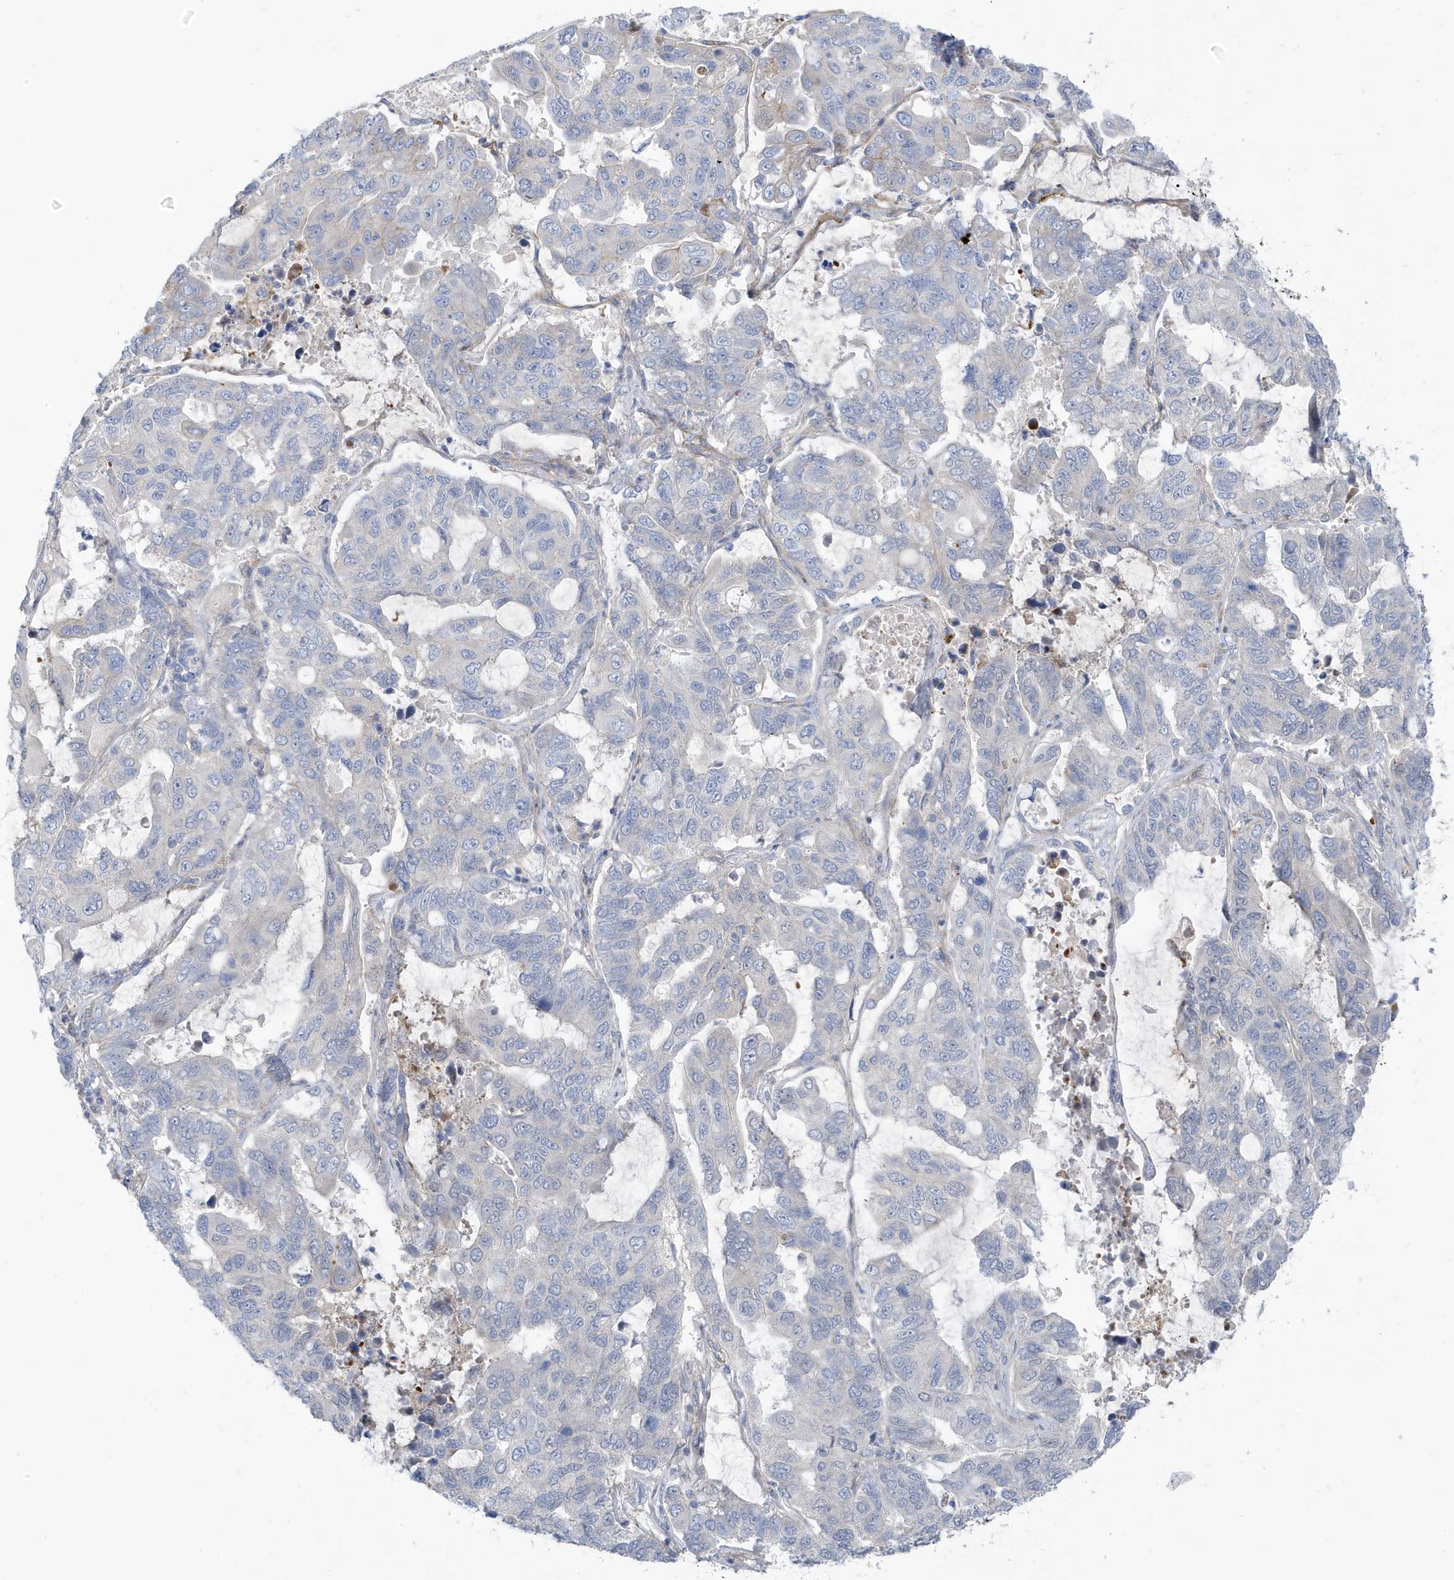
{"staining": {"intensity": "negative", "quantity": "none", "location": "none"}, "tissue": "lung cancer", "cell_type": "Tumor cells", "image_type": "cancer", "snomed": [{"axis": "morphology", "description": "Adenocarcinoma, NOS"}, {"axis": "topography", "description": "Lung"}], "caption": "A high-resolution photomicrograph shows IHC staining of lung adenocarcinoma, which reveals no significant staining in tumor cells. (DAB (3,3'-diaminobenzidine) immunohistochemistry (IHC) visualized using brightfield microscopy, high magnification).", "gene": "ATP13A5", "patient": {"sex": "male", "age": 64}}